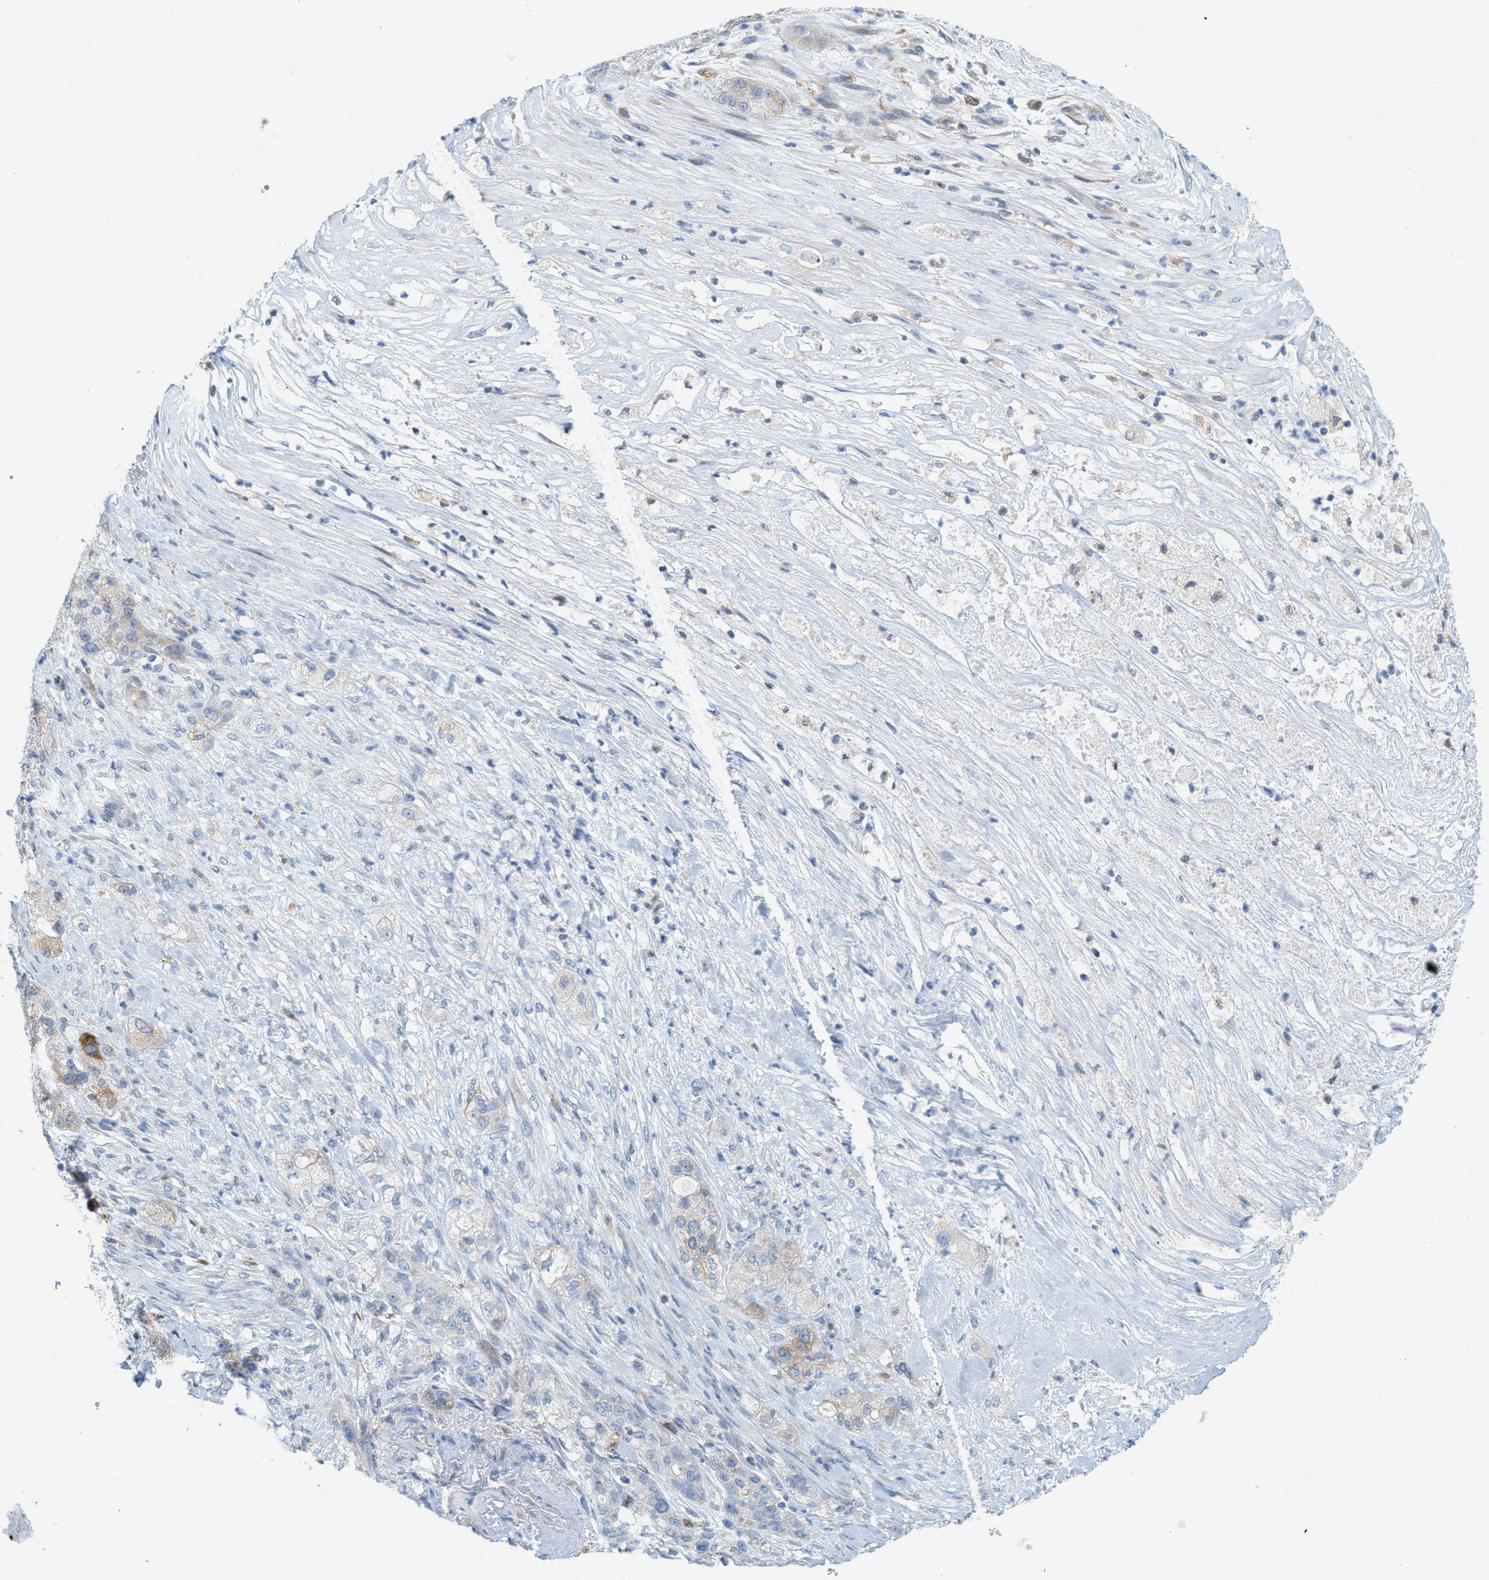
{"staining": {"intensity": "negative", "quantity": "none", "location": "none"}, "tissue": "pancreatic cancer", "cell_type": "Tumor cells", "image_type": "cancer", "snomed": [{"axis": "morphology", "description": "Adenocarcinoma, NOS"}, {"axis": "topography", "description": "Pancreas"}], "caption": "Tumor cells show no significant protein positivity in pancreatic cancer (adenocarcinoma).", "gene": "TEX264", "patient": {"sex": "female", "age": 78}}